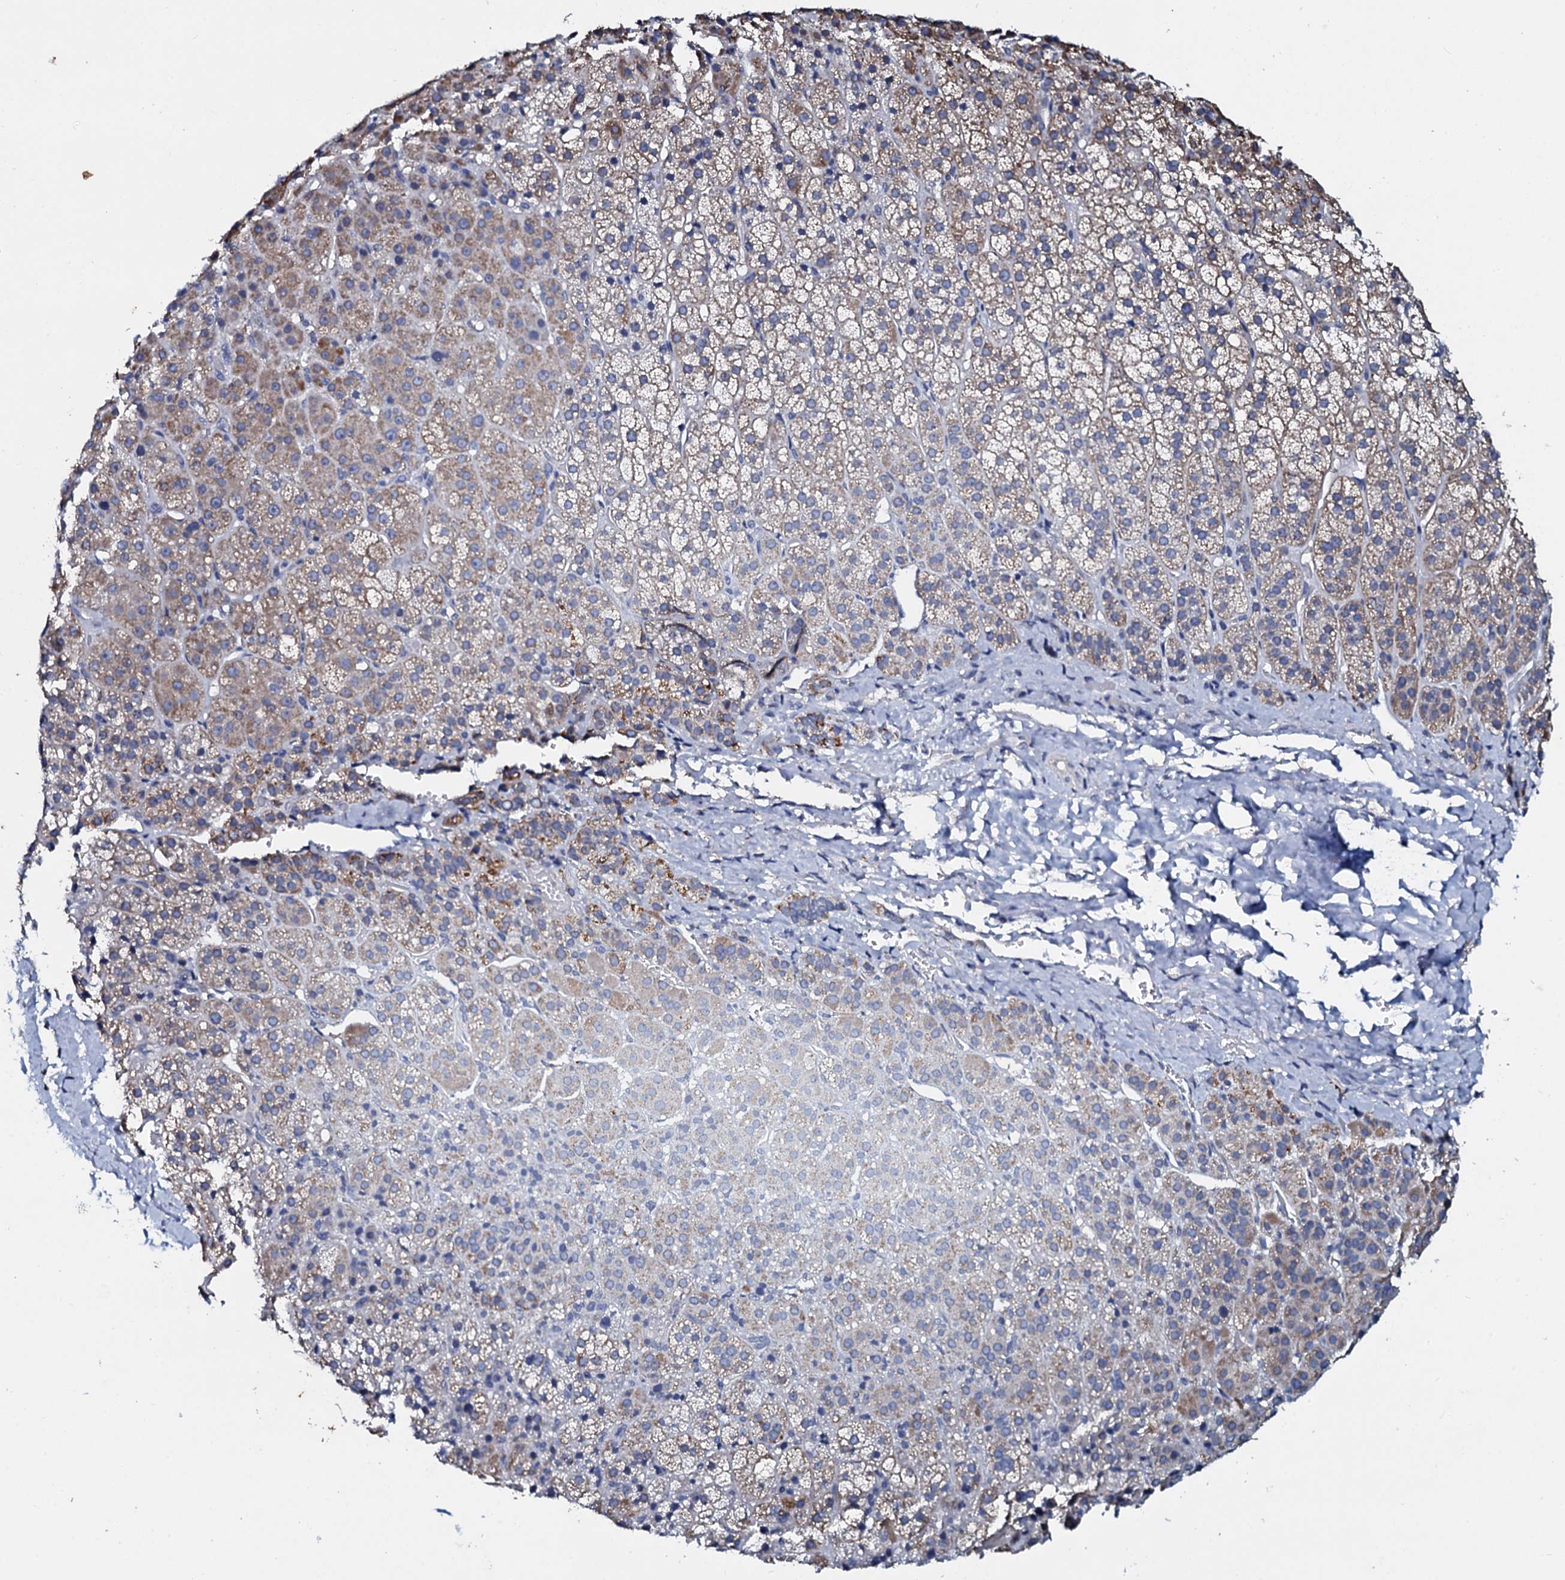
{"staining": {"intensity": "moderate", "quantity": "25%-75%", "location": "cytoplasmic/membranous"}, "tissue": "adrenal gland", "cell_type": "Glandular cells", "image_type": "normal", "snomed": [{"axis": "morphology", "description": "Normal tissue, NOS"}, {"axis": "topography", "description": "Adrenal gland"}], "caption": "An image of adrenal gland stained for a protein reveals moderate cytoplasmic/membranous brown staining in glandular cells.", "gene": "SLC37A4", "patient": {"sex": "female", "age": 57}}